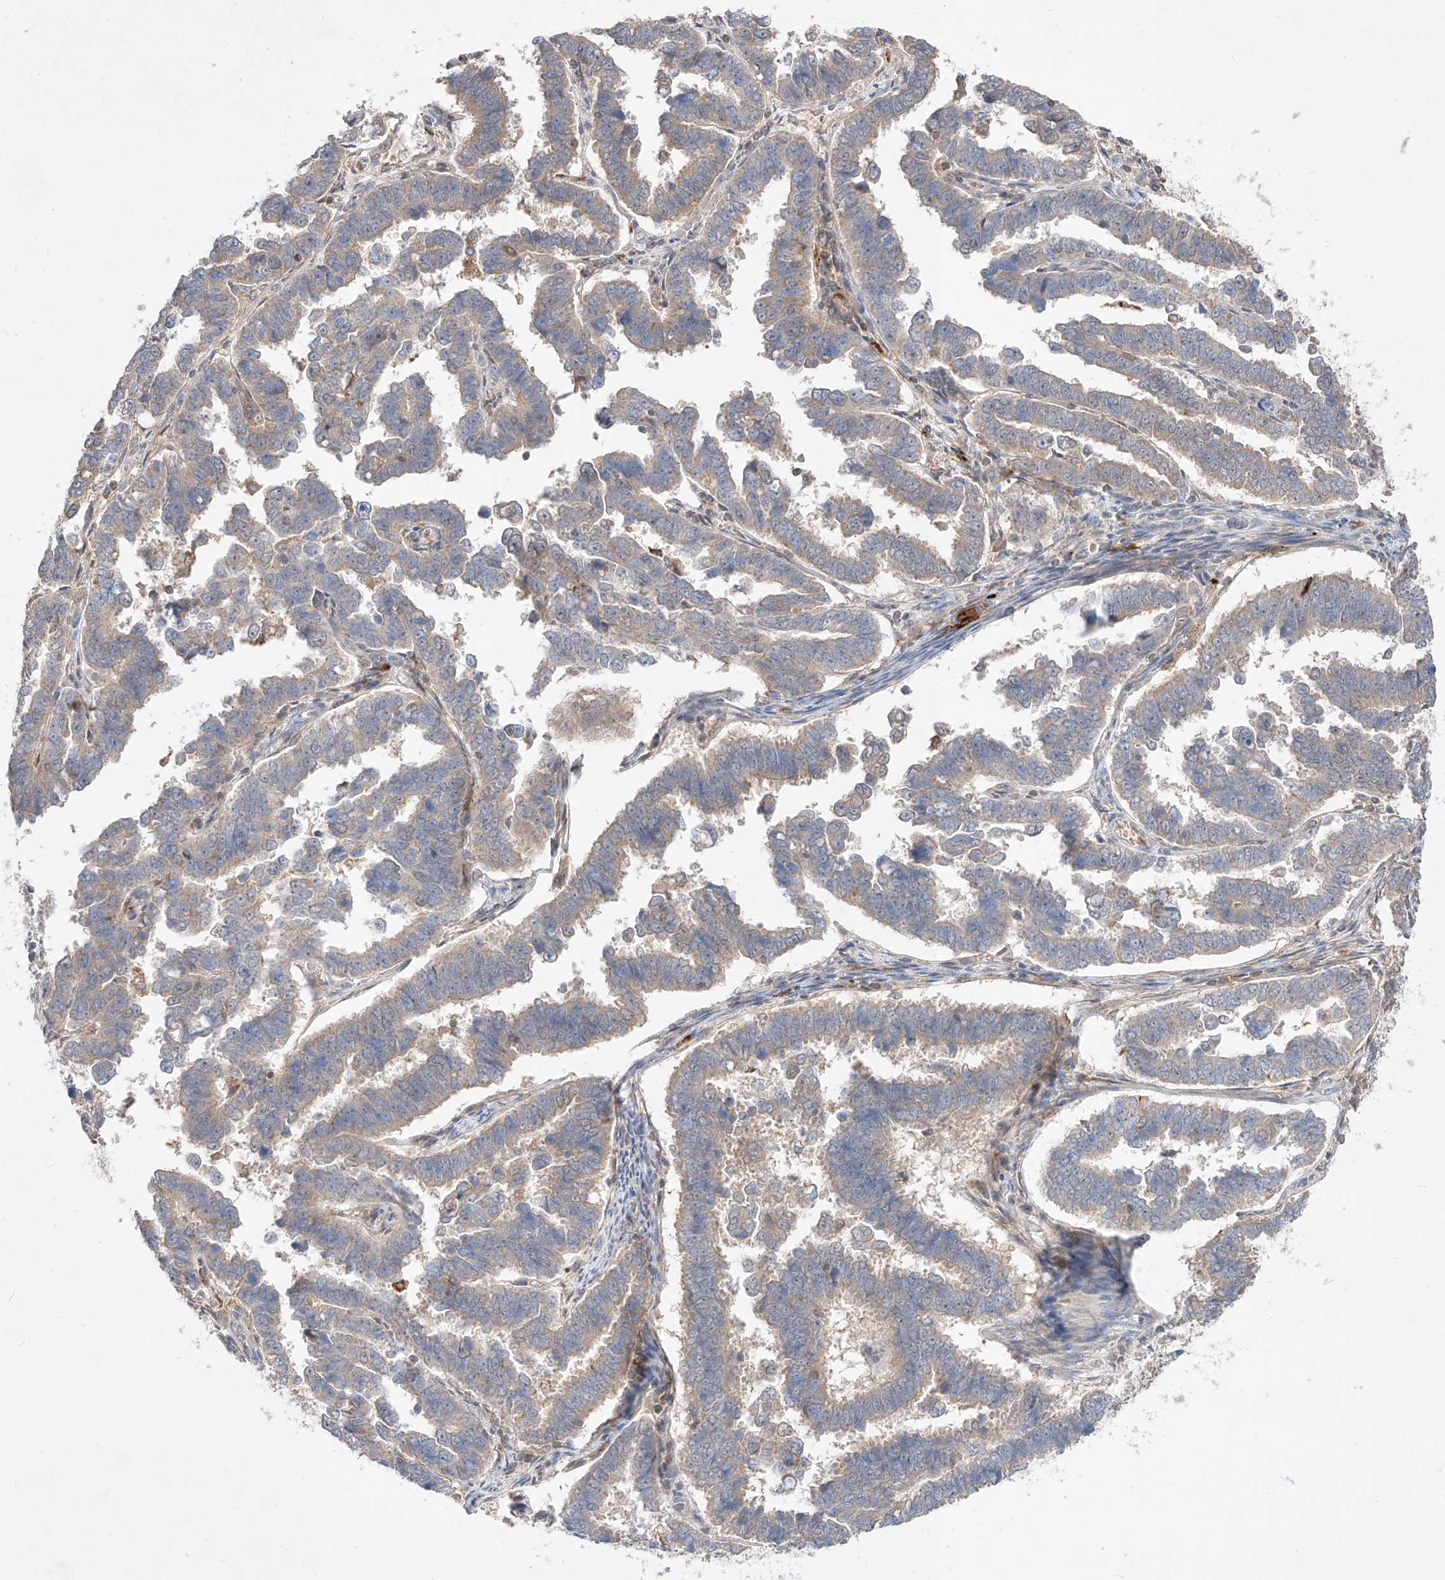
{"staining": {"intensity": "weak", "quantity": "<25%", "location": "cytoplasmic/membranous"}, "tissue": "endometrial cancer", "cell_type": "Tumor cells", "image_type": "cancer", "snomed": [{"axis": "morphology", "description": "Adenocarcinoma, NOS"}, {"axis": "topography", "description": "Endometrium"}], "caption": "There is no significant staining in tumor cells of adenocarcinoma (endometrial). The staining was performed using DAB to visualize the protein expression in brown, while the nuclei were stained in blue with hematoxylin (Magnification: 20x).", "gene": "TSNAX", "patient": {"sex": "female", "age": 75}}